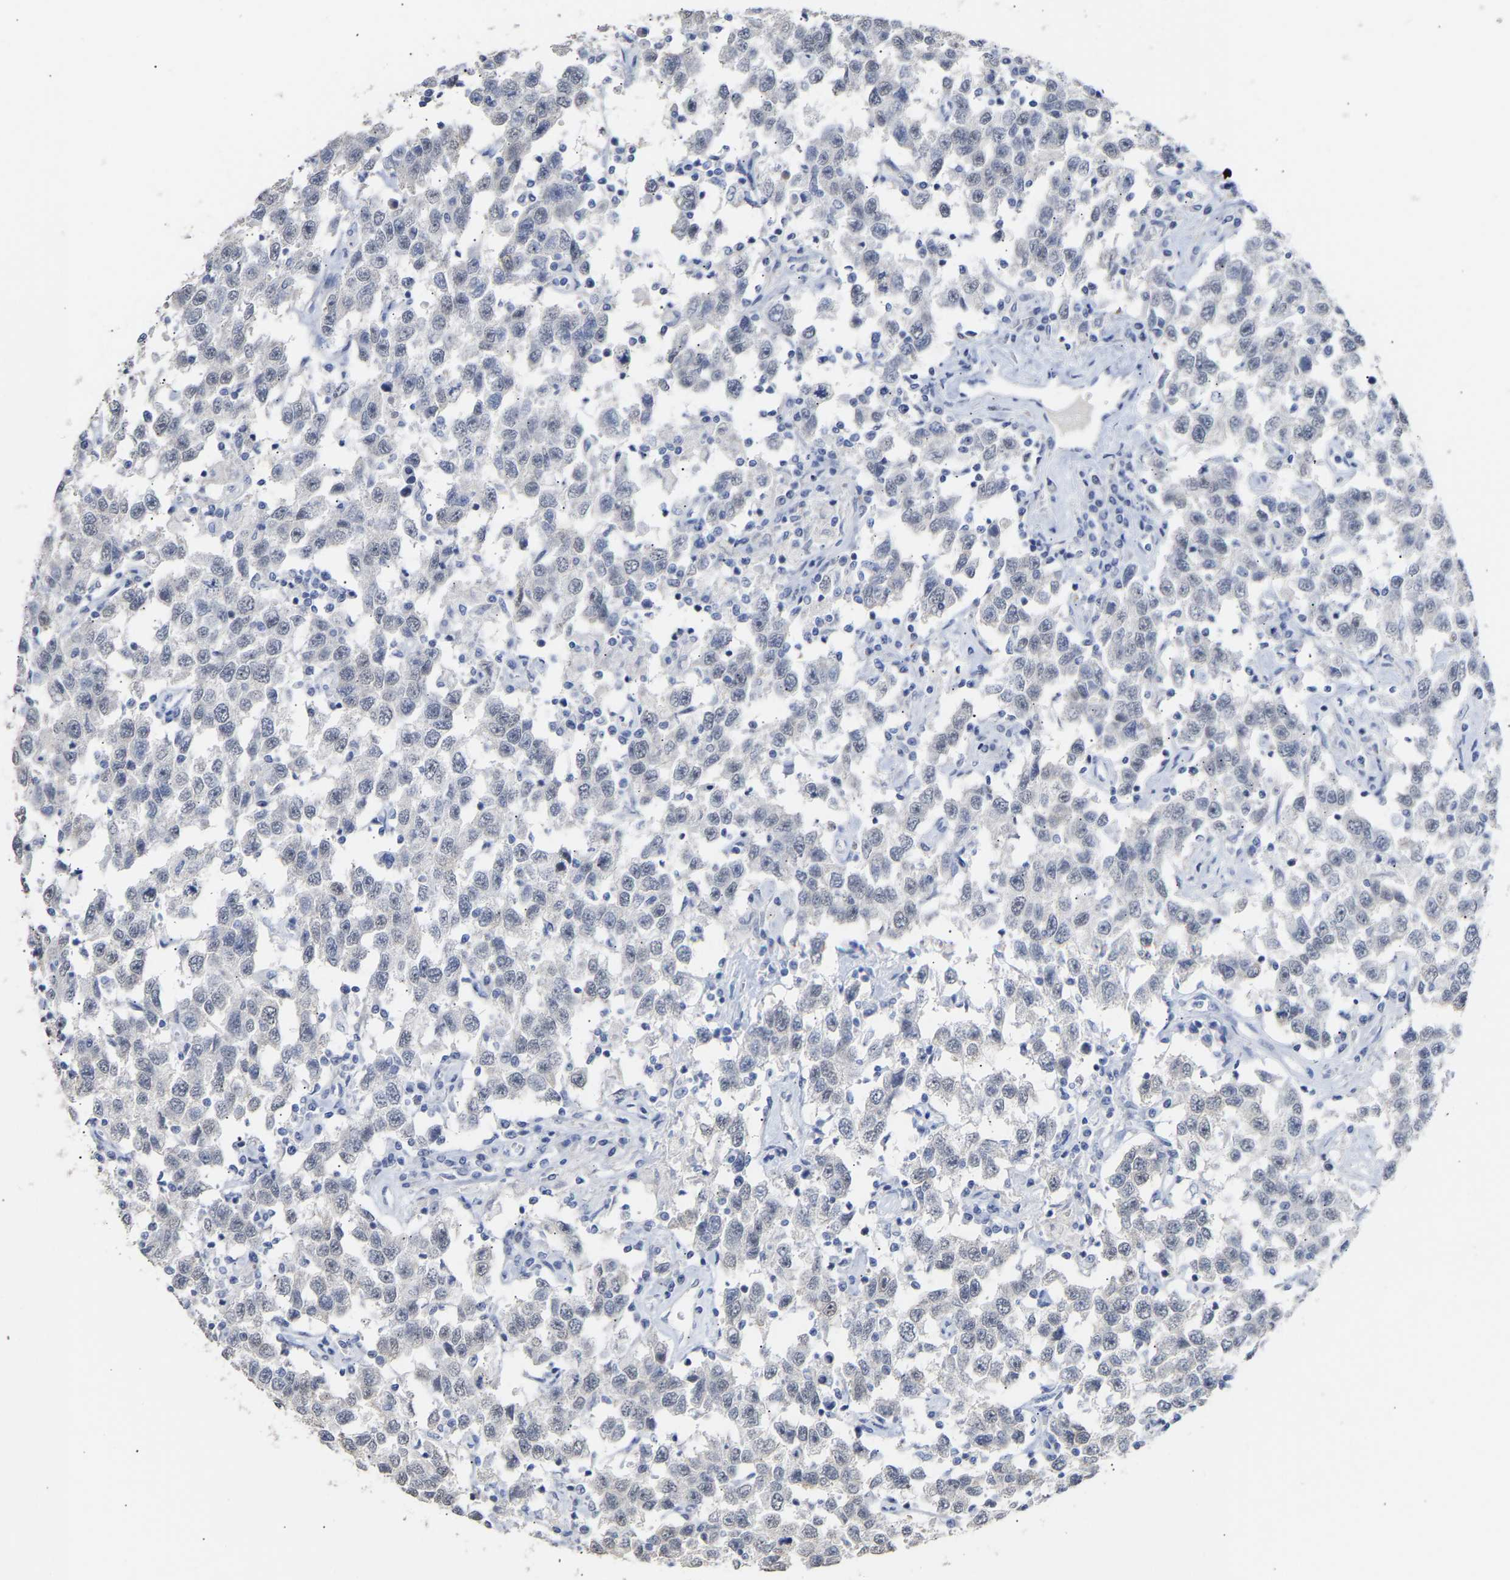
{"staining": {"intensity": "negative", "quantity": "none", "location": "none"}, "tissue": "testis cancer", "cell_type": "Tumor cells", "image_type": "cancer", "snomed": [{"axis": "morphology", "description": "Seminoma, NOS"}, {"axis": "topography", "description": "Testis"}], "caption": "The IHC micrograph has no significant staining in tumor cells of testis cancer (seminoma) tissue.", "gene": "AMPH", "patient": {"sex": "male", "age": 41}}